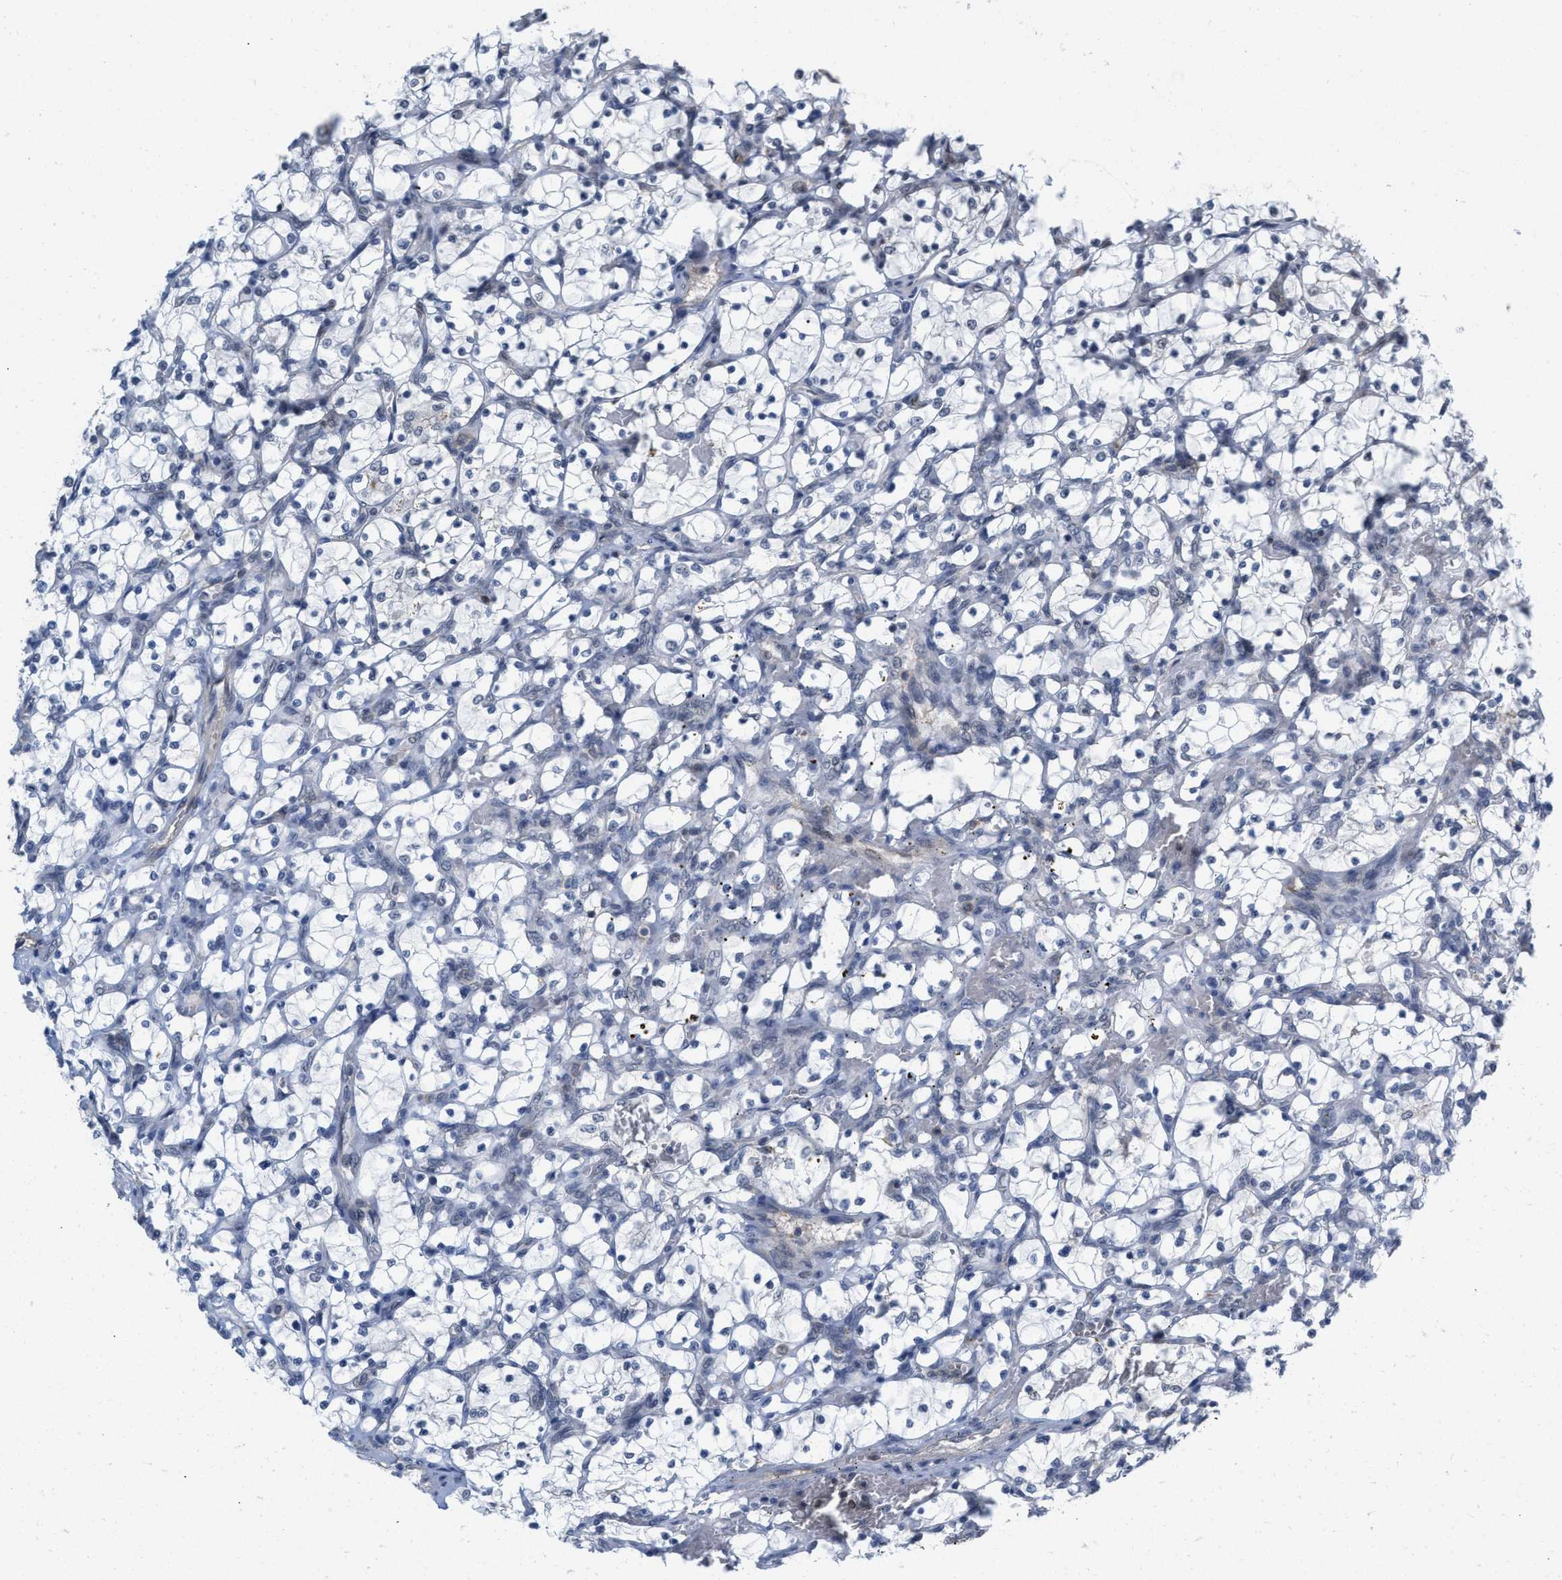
{"staining": {"intensity": "negative", "quantity": "none", "location": "none"}, "tissue": "renal cancer", "cell_type": "Tumor cells", "image_type": "cancer", "snomed": [{"axis": "morphology", "description": "Adenocarcinoma, NOS"}, {"axis": "topography", "description": "Kidney"}], "caption": "High power microscopy photomicrograph of an immunohistochemistry (IHC) image of adenocarcinoma (renal), revealing no significant expression in tumor cells.", "gene": "BAIAP2L1", "patient": {"sex": "female", "age": 69}}